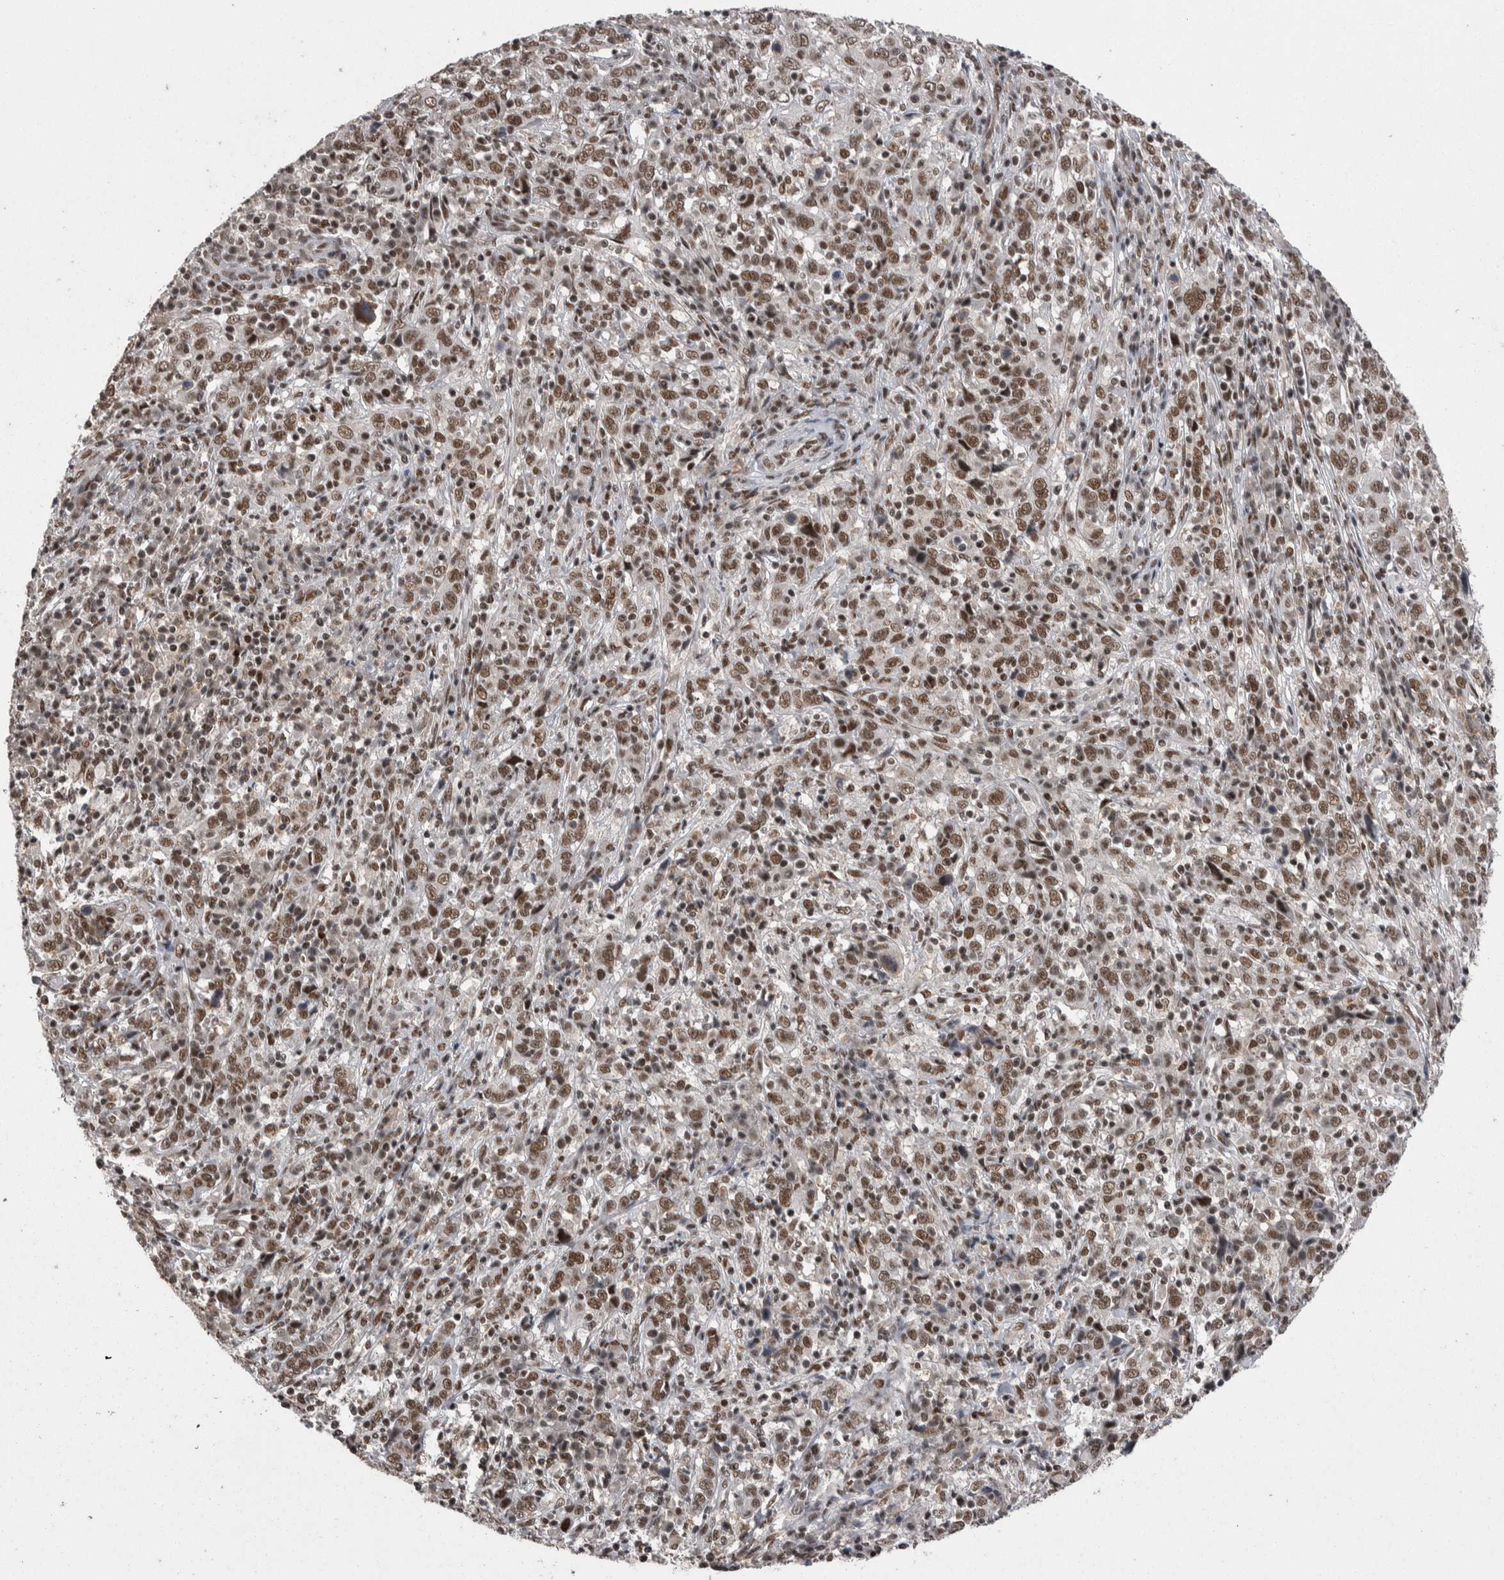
{"staining": {"intensity": "moderate", "quantity": ">75%", "location": "nuclear"}, "tissue": "cervical cancer", "cell_type": "Tumor cells", "image_type": "cancer", "snomed": [{"axis": "morphology", "description": "Squamous cell carcinoma, NOS"}, {"axis": "topography", "description": "Cervix"}], "caption": "Immunohistochemical staining of cervical cancer displays medium levels of moderate nuclear positivity in about >75% of tumor cells.", "gene": "DMTF1", "patient": {"sex": "female", "age": 46}}